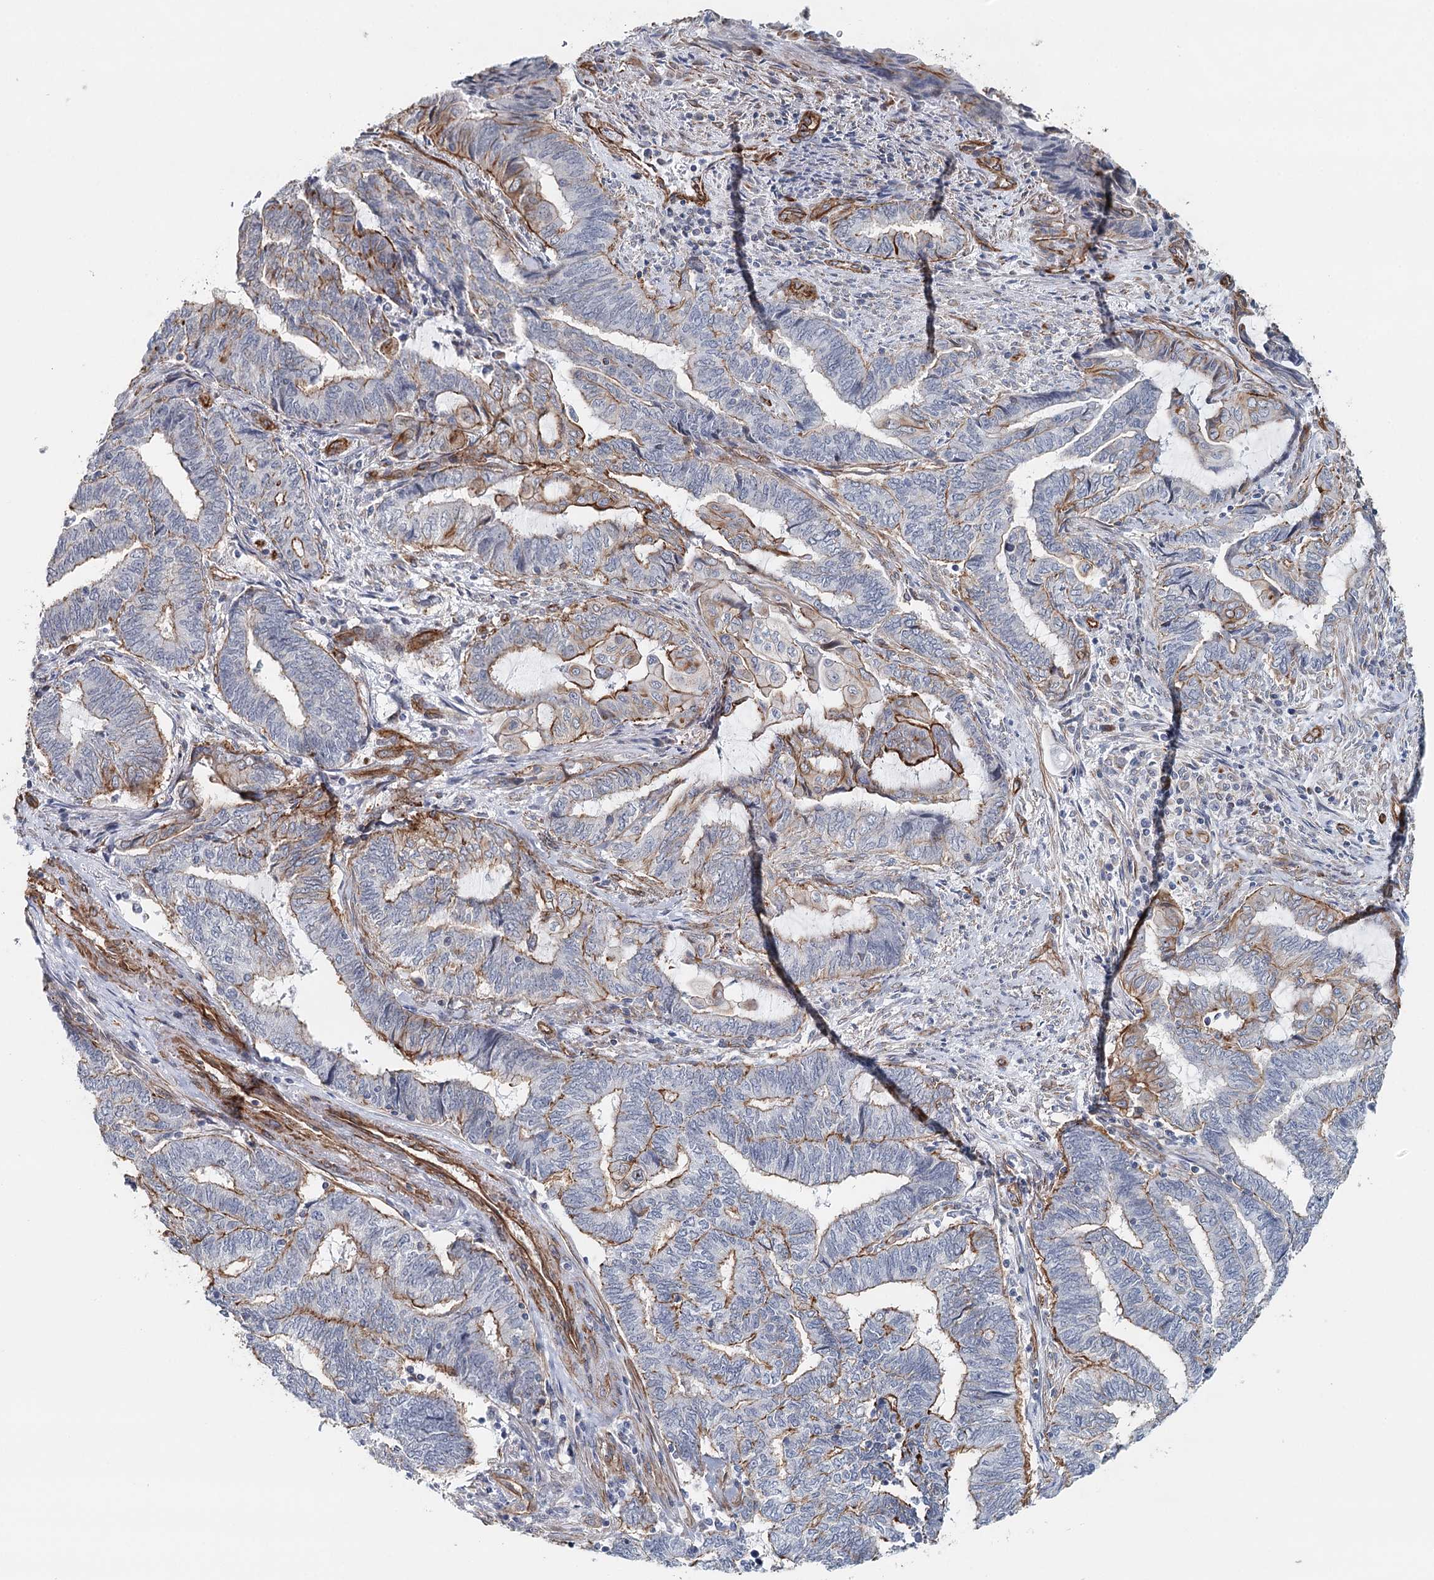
{"staining": {"intensity": "moderate", "quantity": "25%-75%", "location": "cytoplasmic/membranous"}, "tissue": "endometrial cancer", "cell_type": "Tumor cells", "image_type": "cancer", "snomed": [{"axis": "morphology", "description": "Adenocarcinoma, NOS"}, {"axis": "topography", "description": "Uterus"}, {"axis": "topography", "description": "Endometrium"}], "caption": "This photomicrograph exhibits endometrial cancer (adenocarcinoma) stained with immunohistochemistry (IHC) to label a protein in brown. The cytoplasmic/membranous of tumor cells show moderate positivity for the protein. Nuclei are counter-stained blue.", "gene": "SYNPO", "patient": {"sex": "female", "age": 70}}